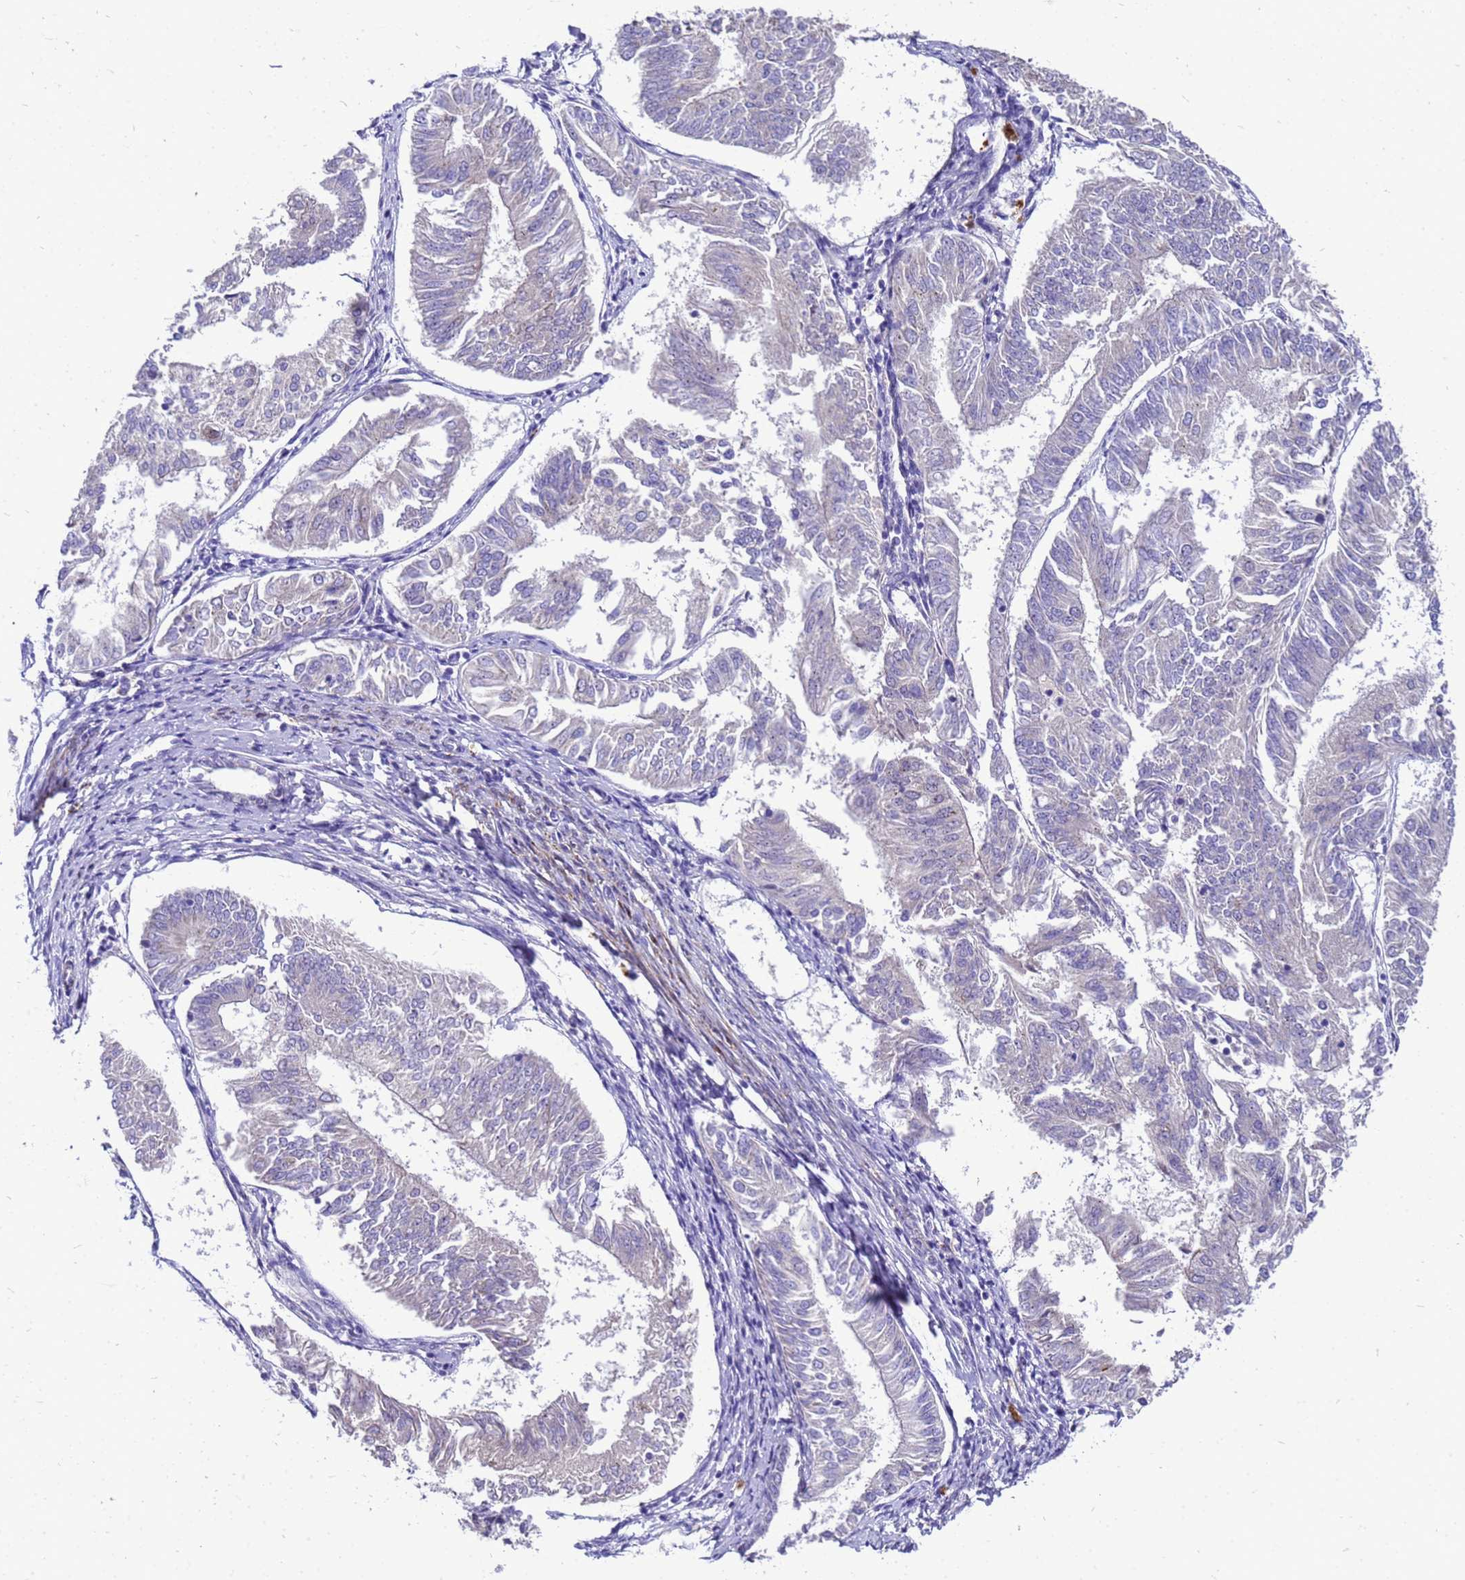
{"staining": {"intensity": "negative", "quantity": "none", "location": "none"}, "tissue": "endometrial cancer", "cell_type": "Tumor cells", "image_type": "cancer", "snomed": [{"axis": "morphology", "description": "Adenocarcinoma, NOS"}, {"axis": "topography", "description": "Endometrium"}], "caption": "Tumor cells are negative for protein expression in human endometrial adenocarcinoma.", "gene": "POP7", "patient": {"sex": "female", "age": 58}}